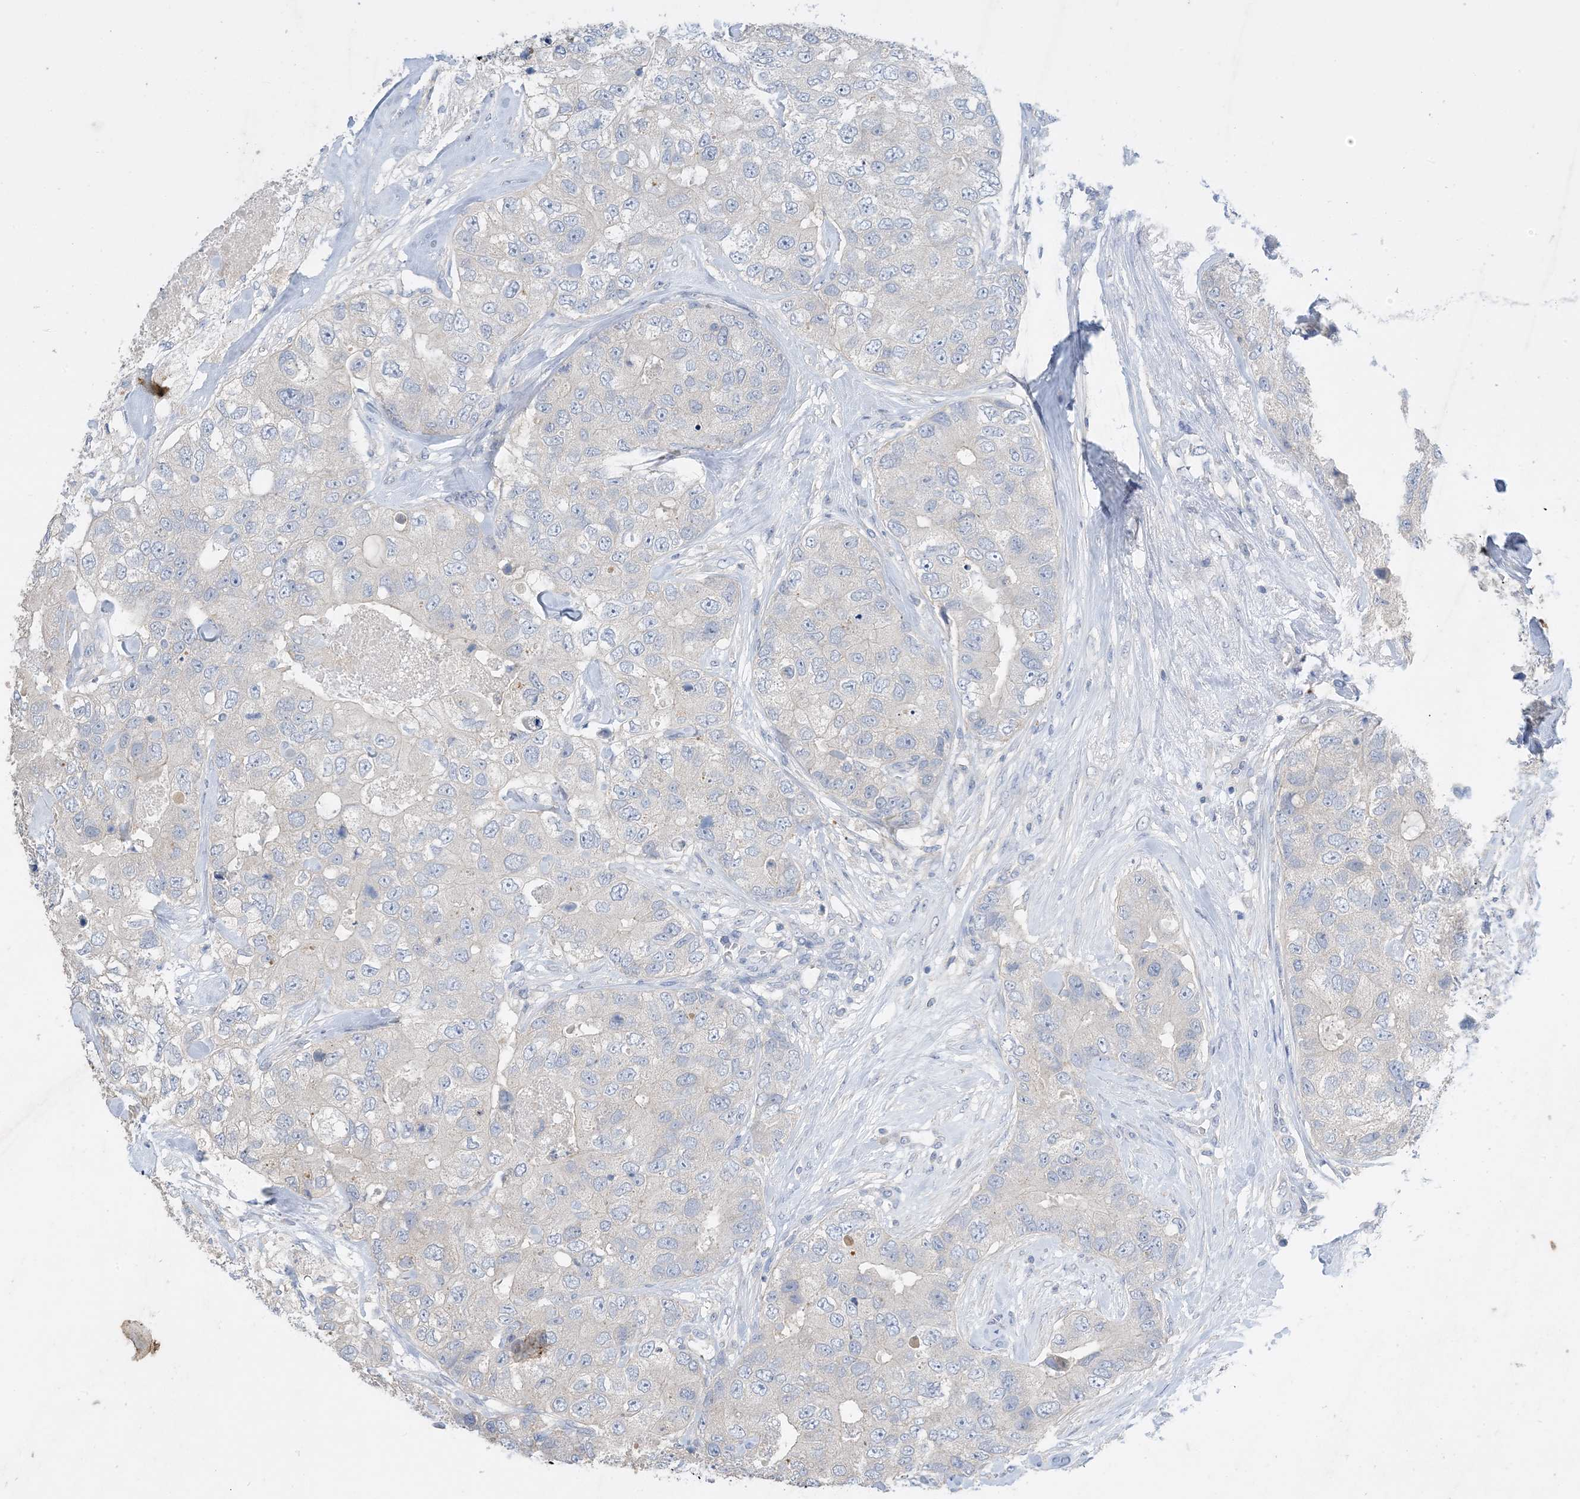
{"staining": {"intensity": "negative", "quantity": "none", "location": "none"}, "tissue": "breast cancer", "cell_type": "Tumor cells", "image_type": "cancer", "snomed": [{"axis": "morphology", "description": "Duct carcinoma"}, {"axis": "topography", "description": "Breast"}], "caption": "High power microscopy micrograph of an IHC histopathology image of breast infiltrating ductal carcinoma, revealing no significant expression in tumor cells. The staining is performed using DAB brown chromogen with nuclei counter-stained in using hematoxylin.", "gene": "KPRP", "patient": {"sex": "female", "age": 62}}